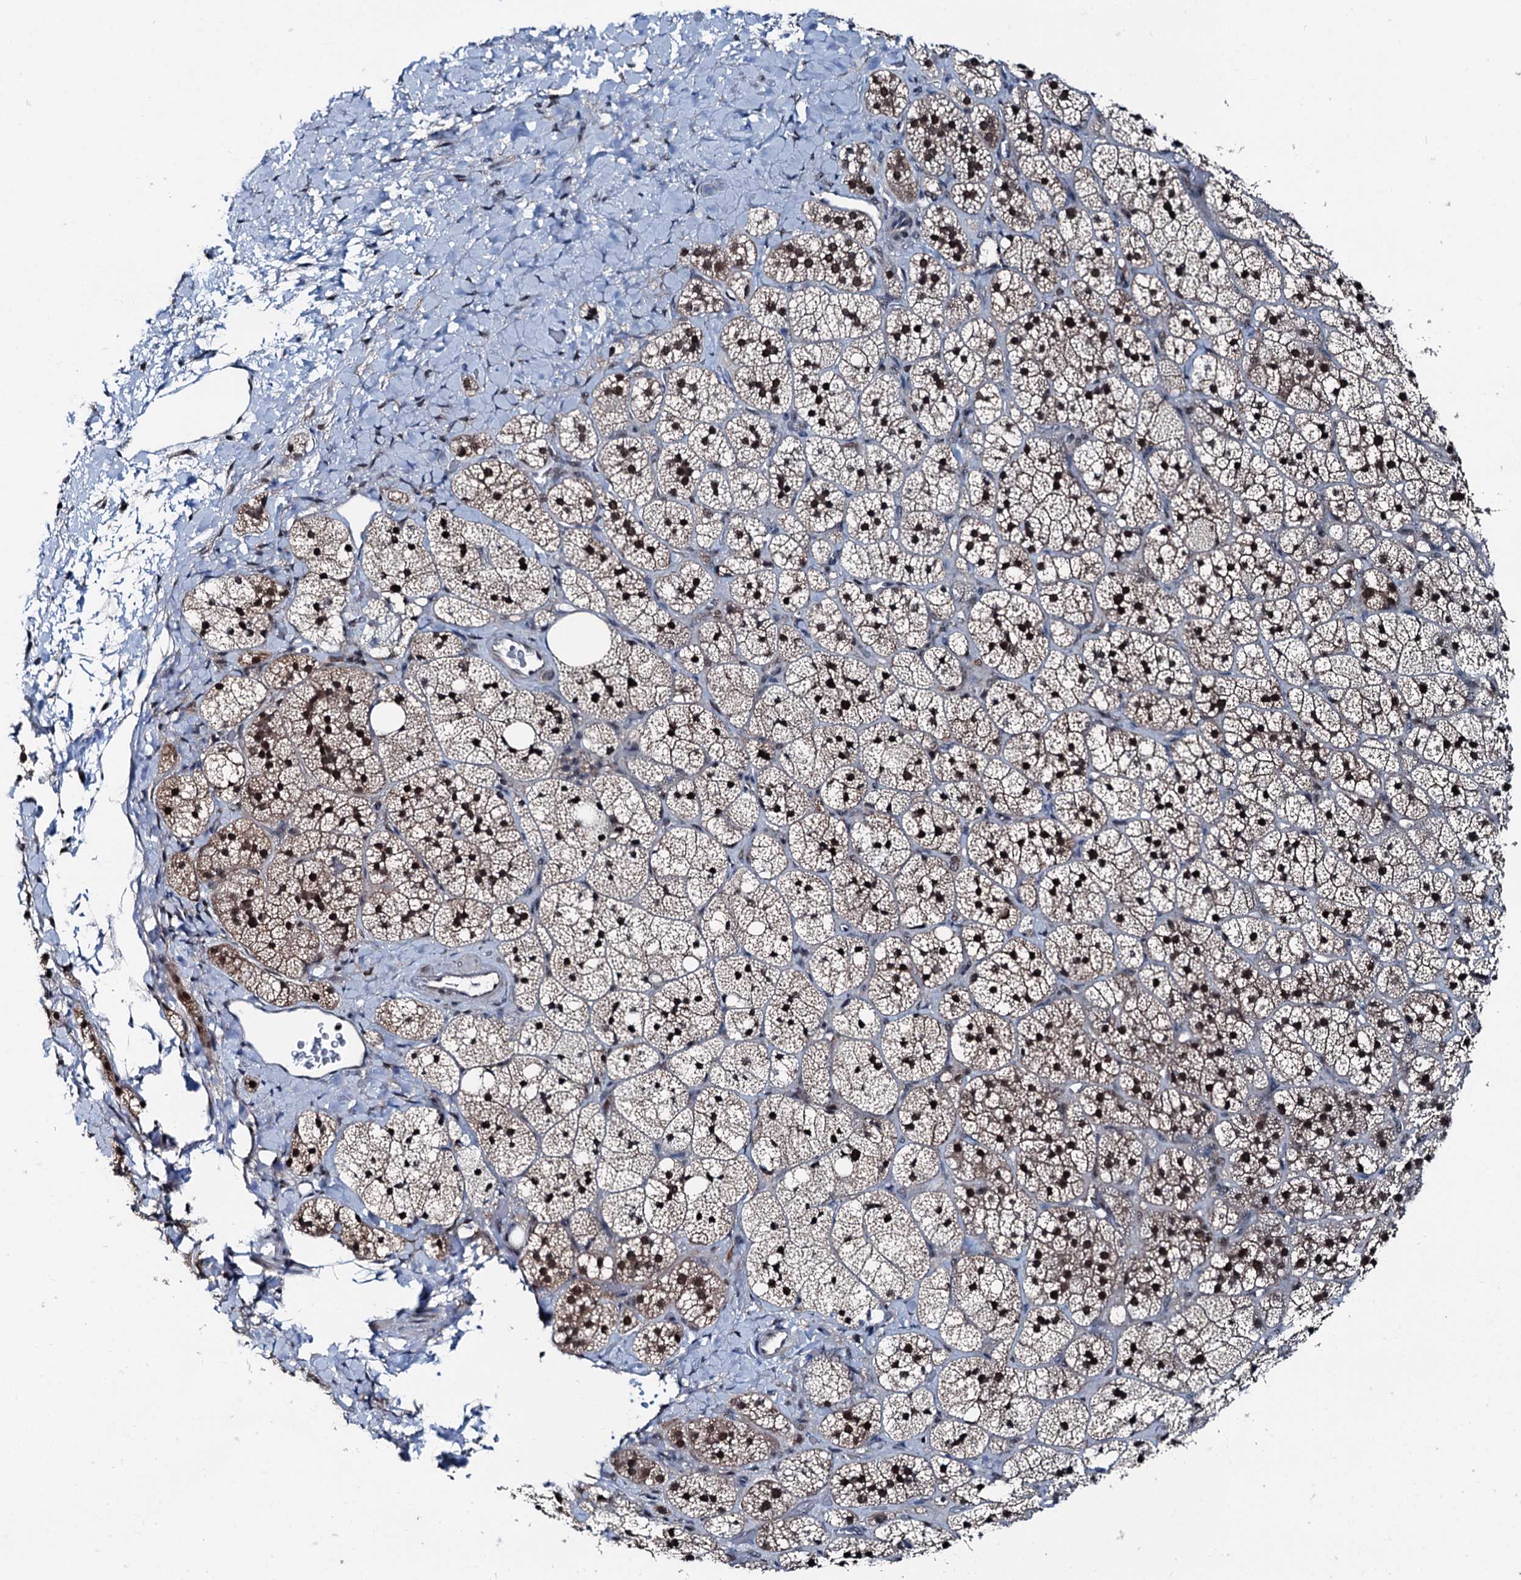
{"staining": {"intensity": "strong", "quantity": ">75%", "location": "cytoplasmic/membranous,nuclear"}, "tissue": "adrenal gland", "cell_type": "Glandular cells", "image_type": "normal", "snomed": [{"axis": "morphology", "description": "Normal tissue, NOS"}, {"axis": "topography", "description": "Adrenal gland"}], "caption": "Immunohistochemical staining of unremarkable human adrenal gland exhibits >75% levels of strong cytoplasmic/membranous,nuclear protein staining in about >75% of glandular cells. Nuclei are stained in blue.", "gene": "PSMD13", "patient": {"sex": "male", "age": 61}}